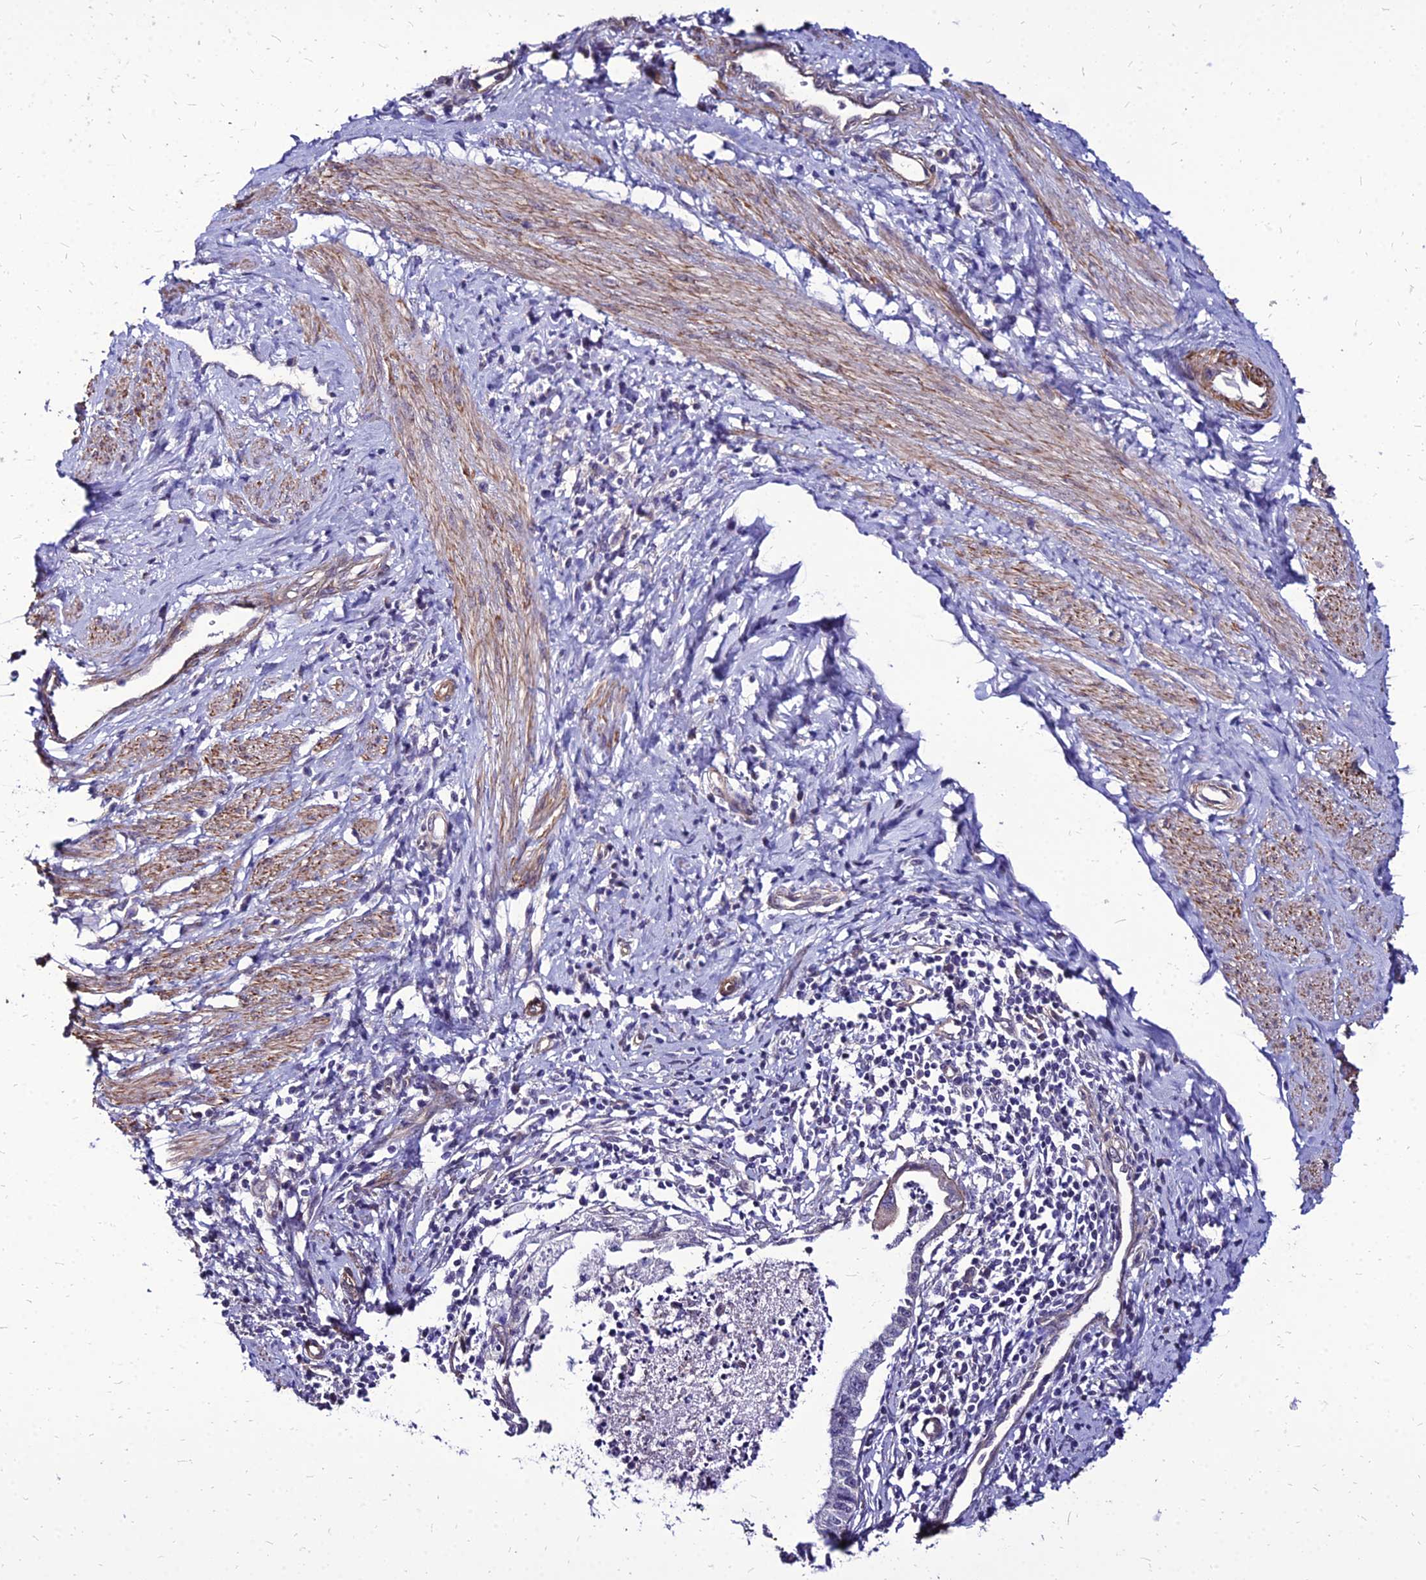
{"staining": {"intensity": "negative", "quantity": "none", "location": "none"}, "tissue": "cervical cancer", "cell_type": "Tumor cells", "image_type": "cancer", "snomed": [{"axis": "morphology", "description": "Adenocarcinoma, NOS"}, {"axis": "topography", "description": "Cervix"}], "caption": "Immunohistochemistry (IHC) image of neoplastic tissue: human adenocarcinoma (cervical) stained with DAB demonstrates no significant protein positivity in tumor cells.", "gene": "YEATS2", "patient": {"sex": "female", "age": 36}}